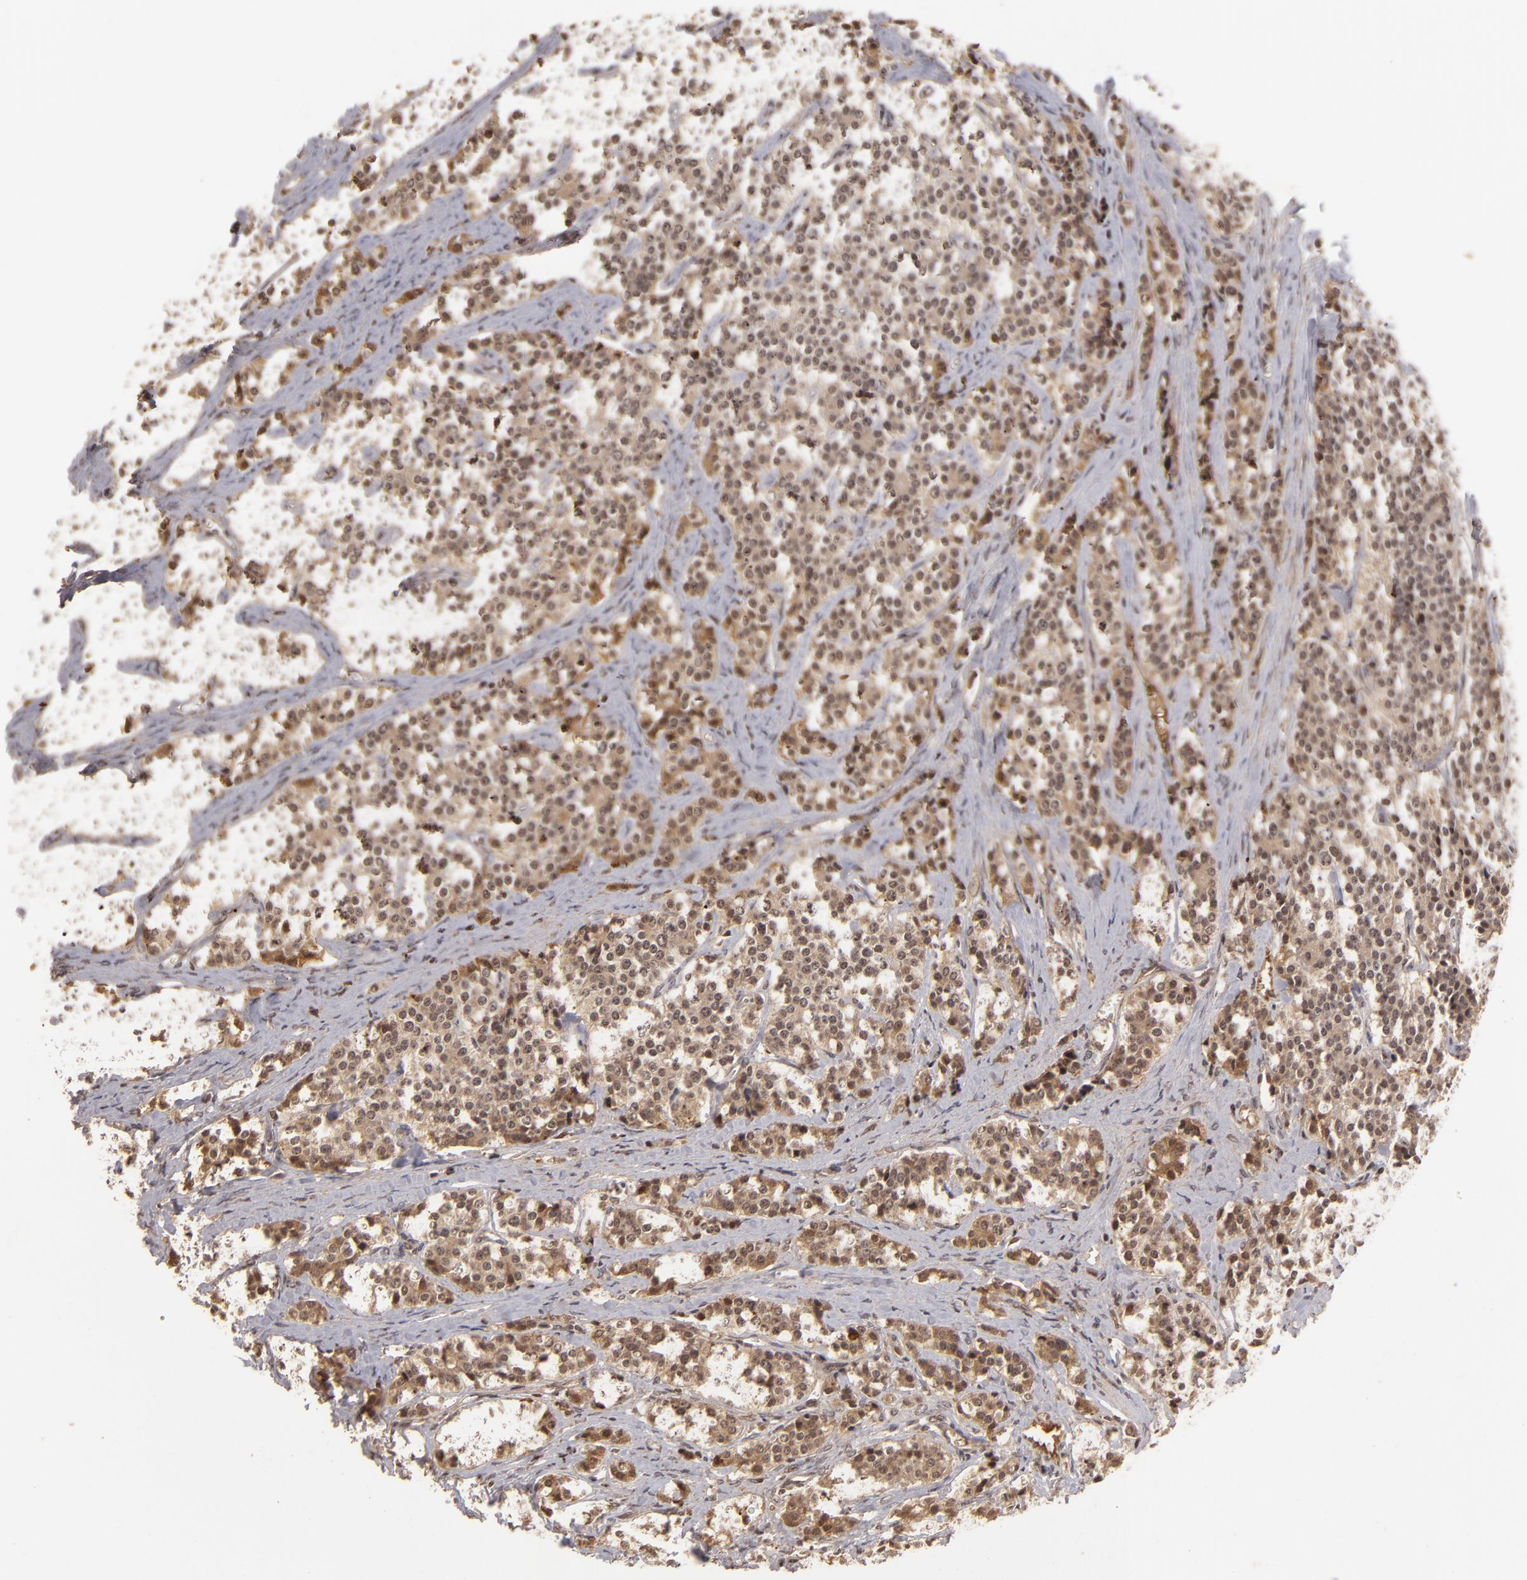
{"staining": {"intensity": "moderate", "quantity": ">75%", "location": "cytoplasmic/membranous"}, "tissue": "carcinoid", "cell_type": "Tumor cells", "image_type": "cancer", "snomed": [{"axis": "morphology", "description": "Carcinoid, malignant, NOS"}, {"axis": "topography", "description": "Small intestine"}], "caption": "Immunohistochemical staining of carcinoid reveals moderate cytoplasmic/membranous protein expression in about >75% of tumor cells.", "gene": "DFFA", "patient": {"sex": "male", "age": 63}}